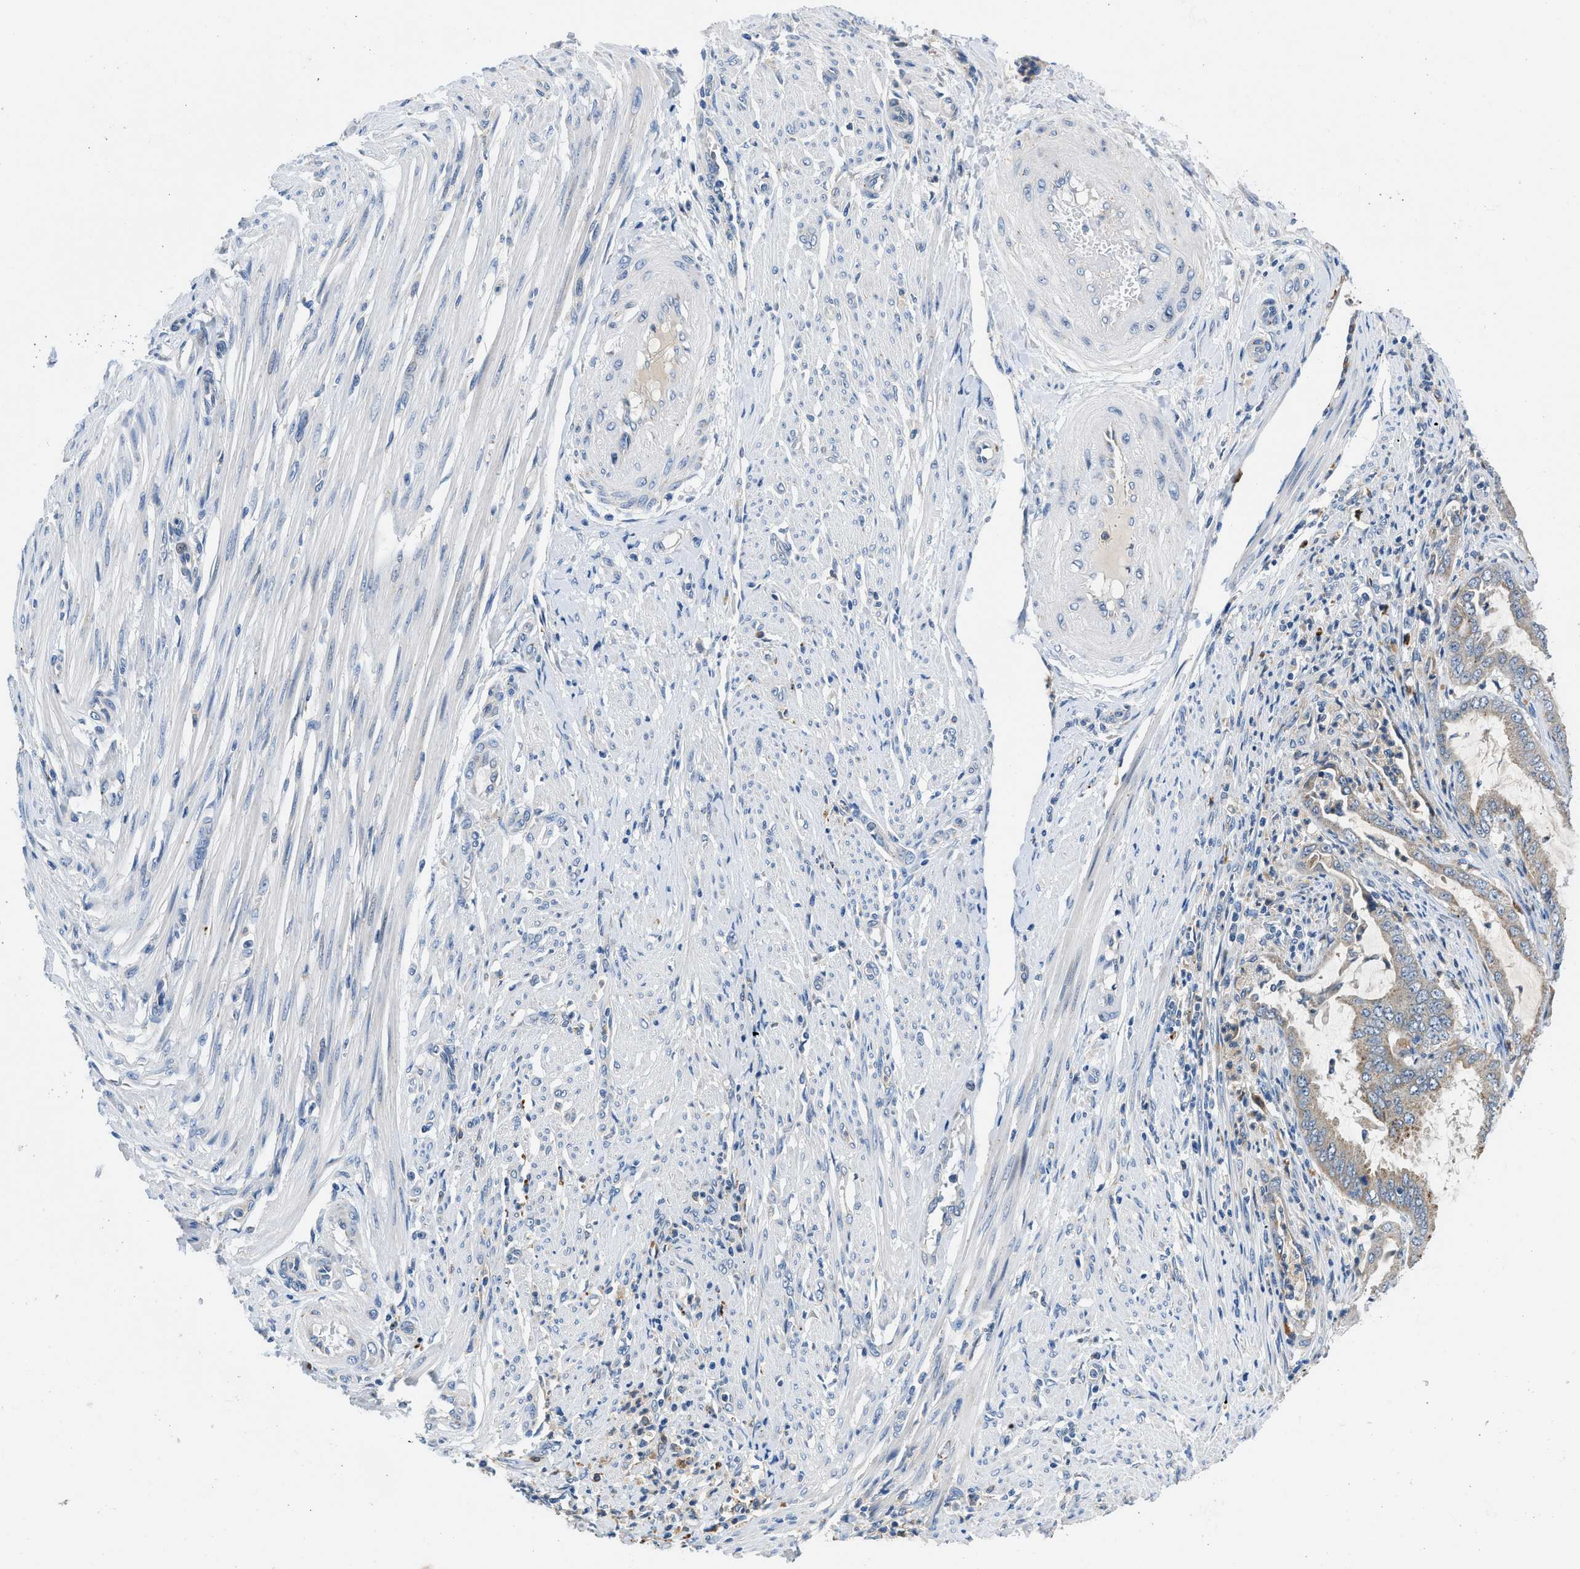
{"staining": {"intensity": "negative", "quantity": "none", "location": "none"}, "tissue": "endometrial cancer", "cell_type": "Tumor cells", "image_type": "cancer", "snomed": [{"axis": "morphology", "description": "Adenocarcinoma, NOS"}, {"axis": "topography", "description": "Endometrium"}], "caption": "The IHC image has no significant staining in tumor cells of endometrial adenocarcinoma tissue.", "gene": "ADGRE3", "patient": {"sex": "female", "age": 70}}